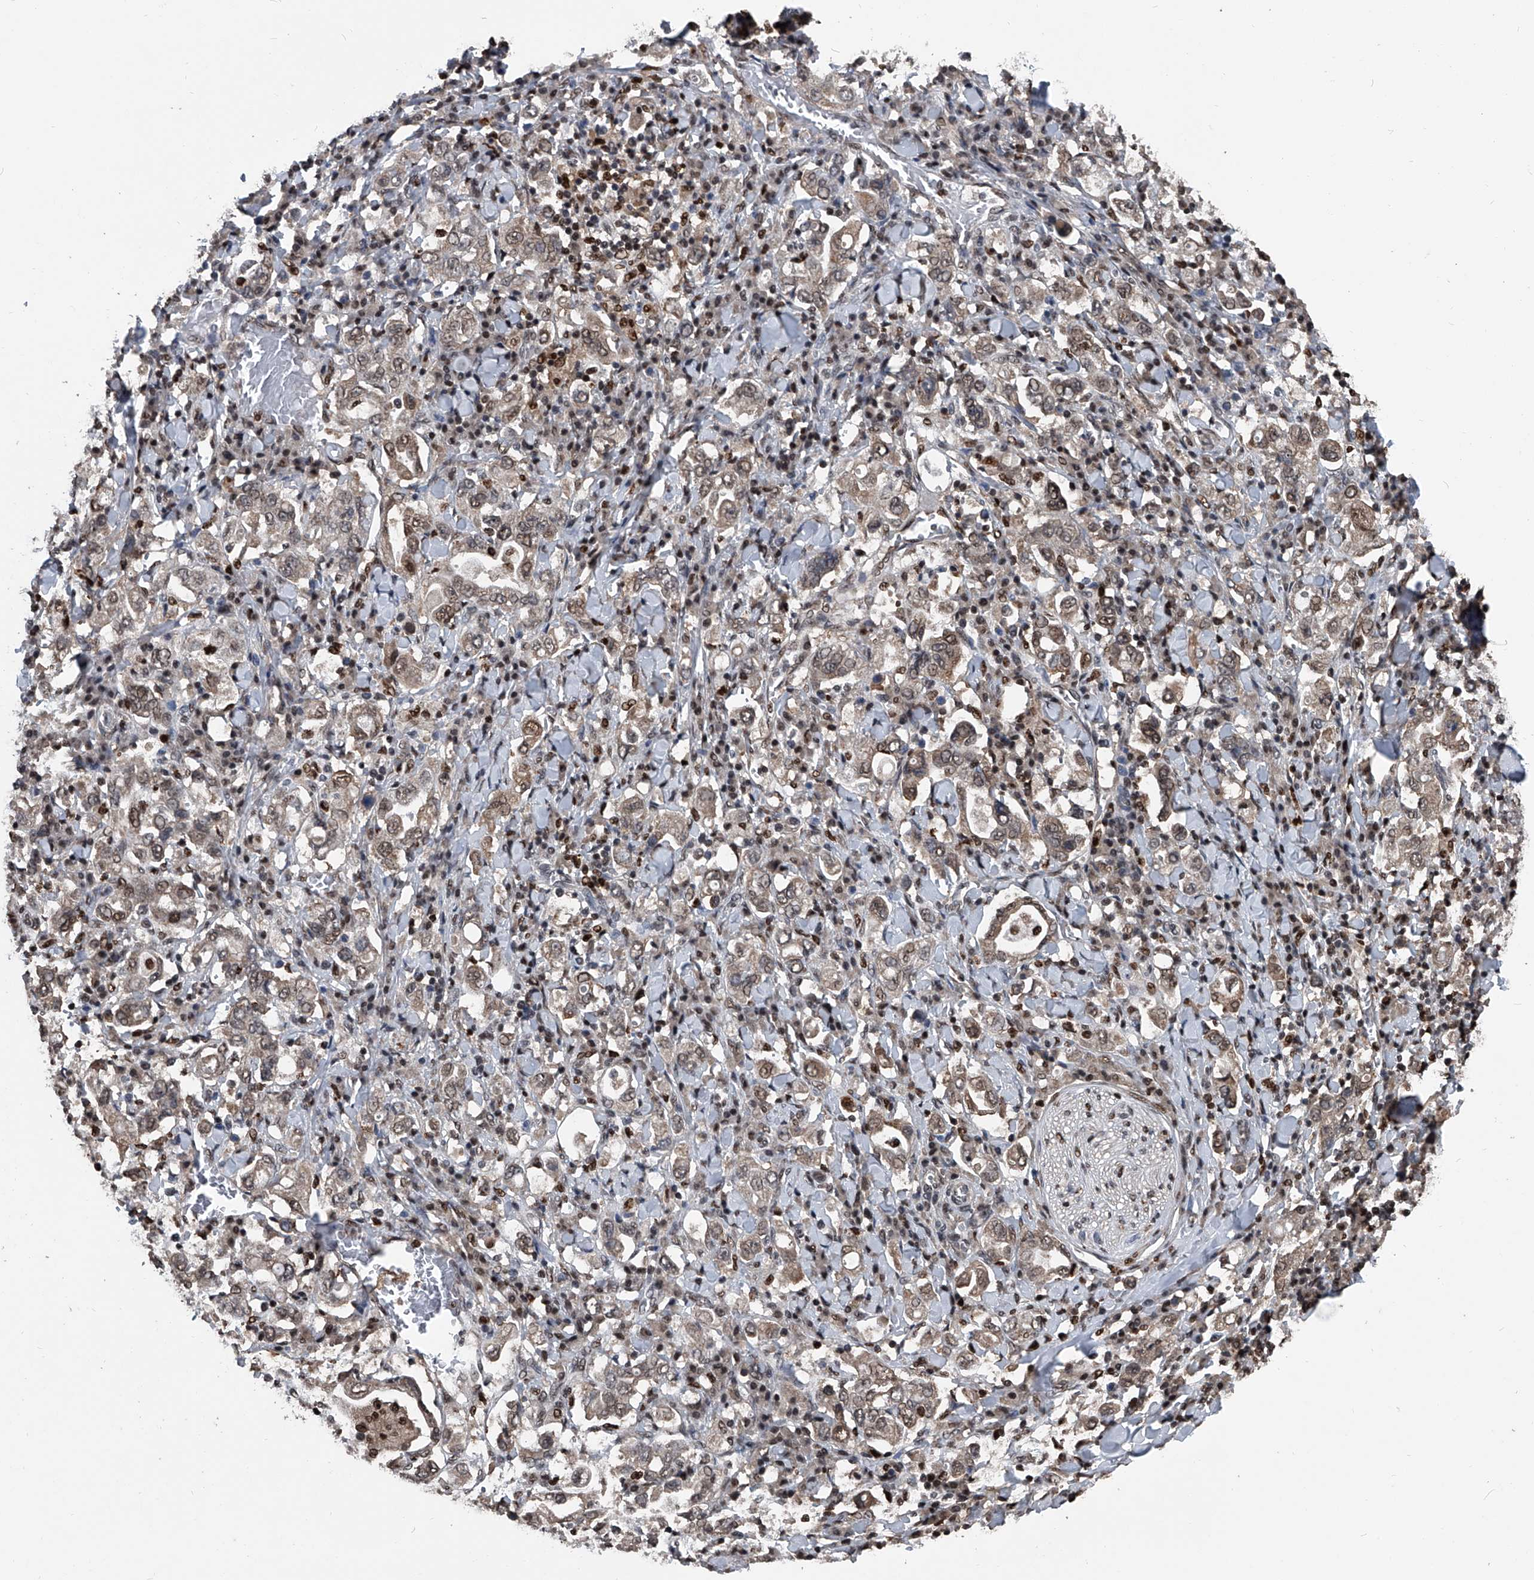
{"staining": {"intensity": "weak", "quantity": ">75%", "location": "nuclear"}, "tissue": "stomach cancer", "cell_type": "Tumor cells", "image_type": "cancer", "snomed": [{"axis": "morphology", "description": "Adenocarcinoma, NOS"}, {"axis": "topography", "description": "Stomach, upper"}], "caption": "DAB immunohistochemical staining of stomach cancer reveals weak nuclear protein expression in approximately >75% of tumor cells.", "gene": "FKBP5", "patient": {"sex": "male", "age": 62}}